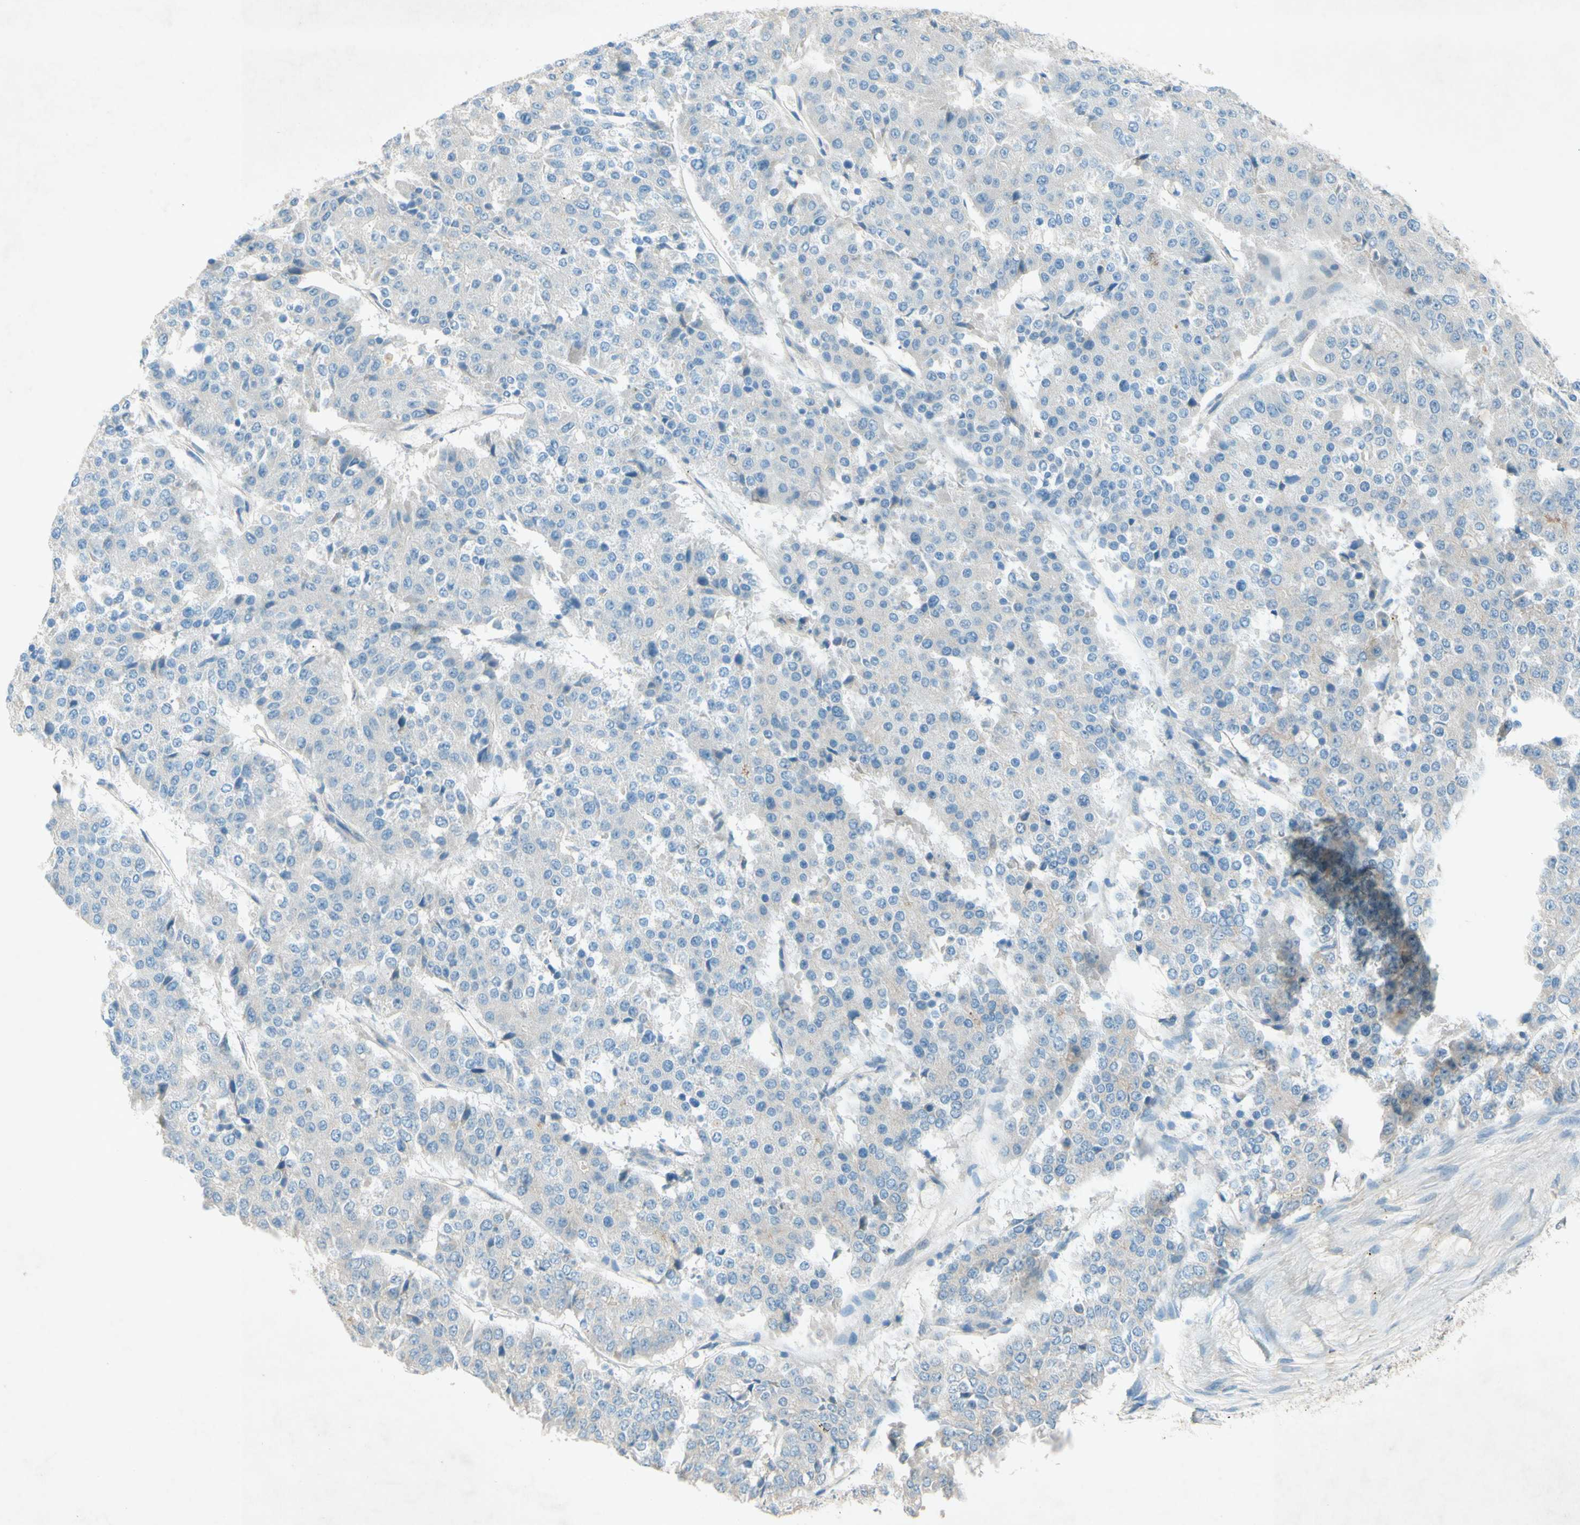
{"staining": {"intensity": "negative", "quantity": "none", "location": "none"}, "tissue": "pancreatic cancer", "cell_type": "Tumor cells", "image_type": "cancer", "snomed": [{"axis": "morphology", "description": "Adenocarcinoma, NOS"}, {"axis": "topography", "description": "Pancreas"}], "caption": "The histopathology image reveals no significant positivity in tumor cells of pancreatic adenocarcinoma.", "gene": "IL2", "patient": {"sex": "male", "age": 50}}